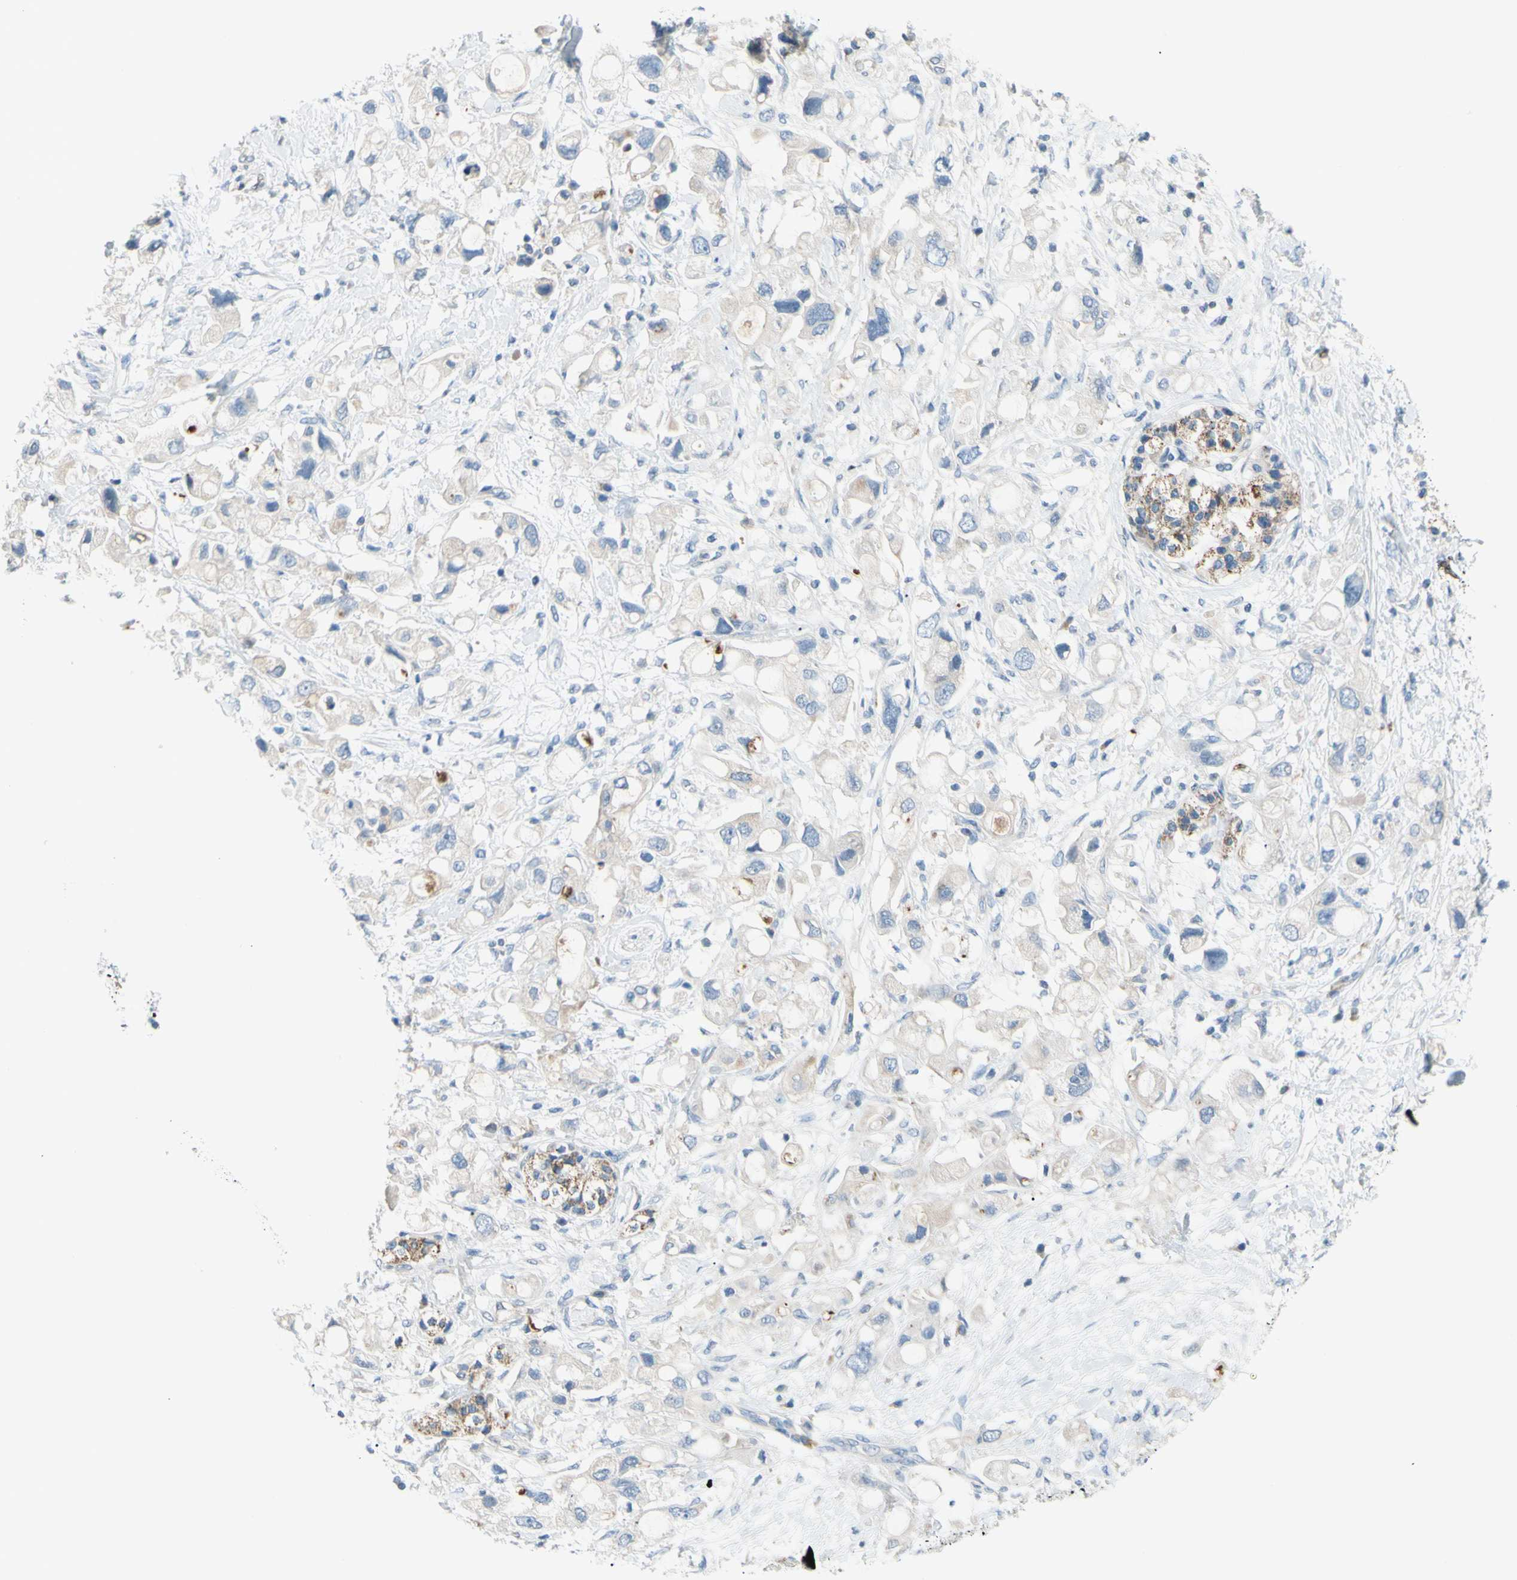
{"staining": {"intensity": "negative", "quantity": "none", "location": "none"}, "tissue": "pancreatic cancer", "cell_type": "Tumor cells", "image_type": "cancer", "snomed": [{"axis": "morphology", "description": "Adenocarcinoma, NOS"}, {"axis": "topography", "description": "Pancreas"}], "caption": "Tumor cells show no significant staining in pancreatic cancer.", "gene": "PRRG2", "patient": {"sex": "female", "age": 56}}